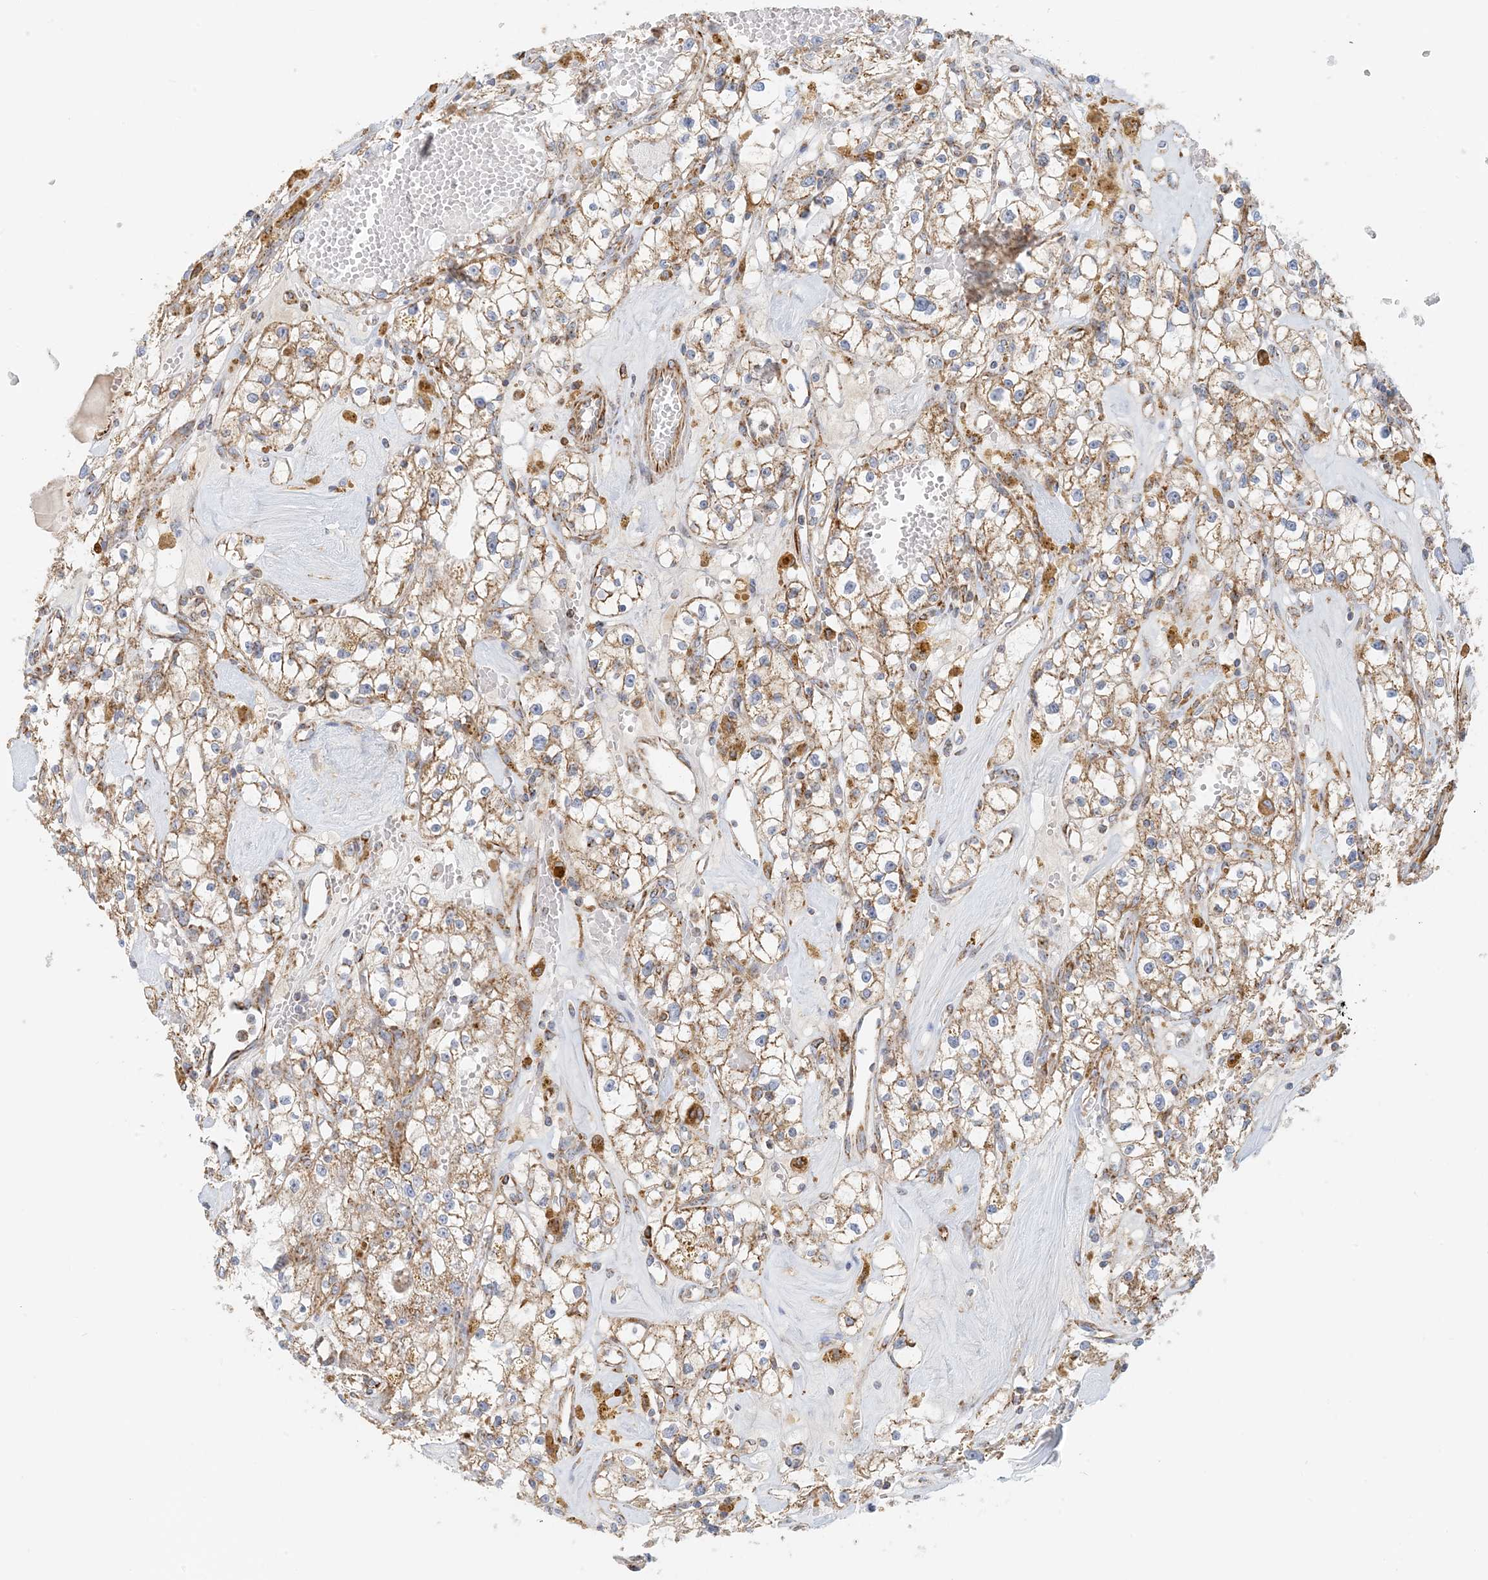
{"staining": {"intensity": "moderate", "quantity": ">75%", "location": "cytoplasmic/membranous"}, "tissue": "renal cancer", "cell_type": "Tumor cells", "image_type": "cancer", "snomed": [{"axis": "morphology", "description": "Adenocarcinoma, NOS"}, {"axis": "topography", "description": "Kidney"}], "caption": "An image of renal cancer (adenocarcinoma) stained for a protein displays moderate cytoplasmic/membranous brown staining in tumor cells.", "gene": "COA3", "patient": {"sex": "male", "age": 56}}